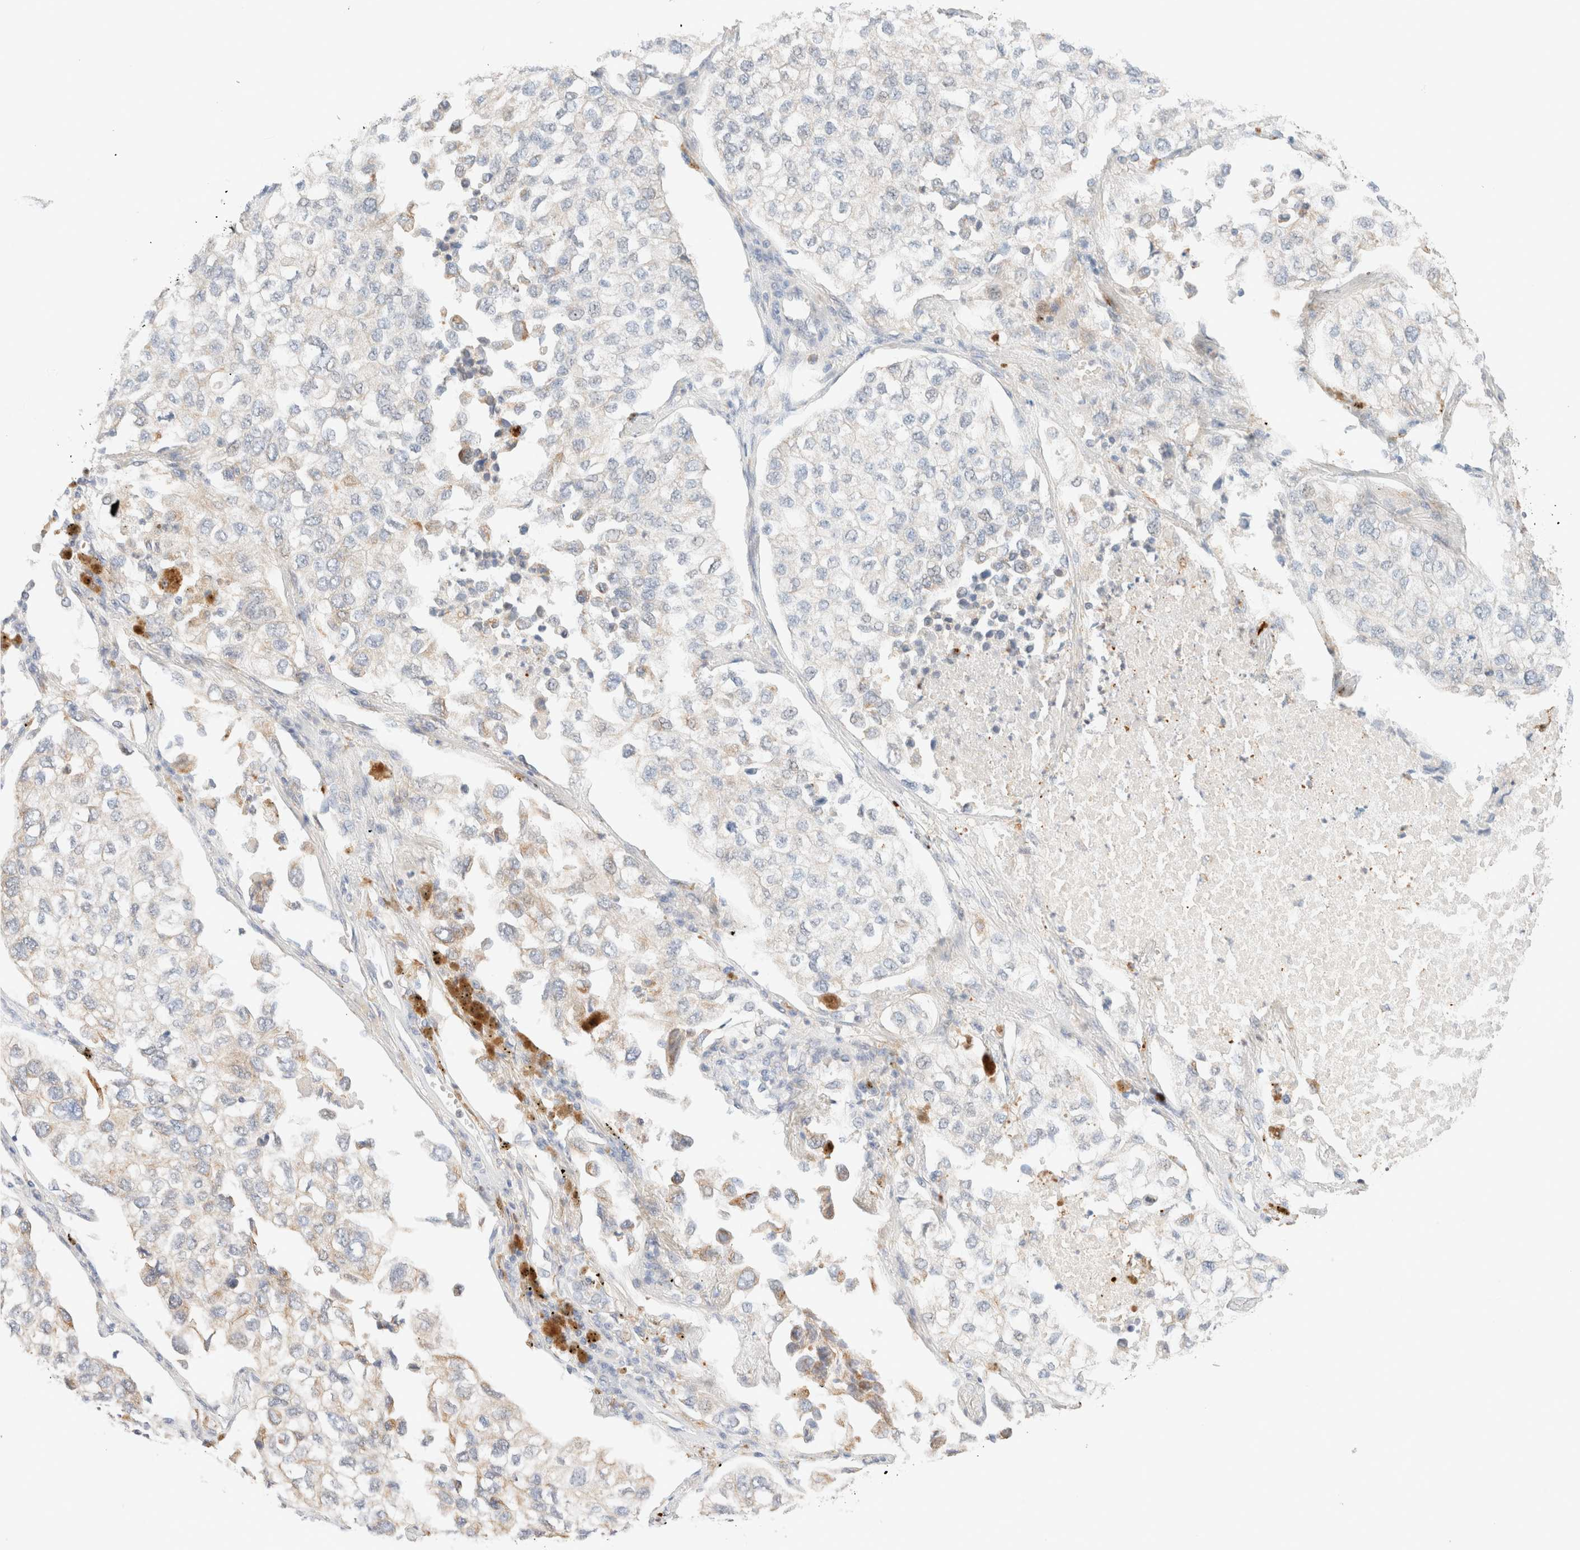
{"staining": {"intensity": "negative", "quantity": "none", "location": "none"}, "tissue": "lung cancer", "cell_type": "Tumor cells", "image_type": "cancer", "snomed": [{"axis": "morphology", "description": "Adenocarcinoma, NOS"}, {"axis": "topography", "description": "Lung"}], "caption": "Adenocarcinoma (lung) was stained to show a protein in brown. There is no significant expression in tumor cells.", "gene": "SGSM2", "patient": {"sex": "male", "age": 63}}